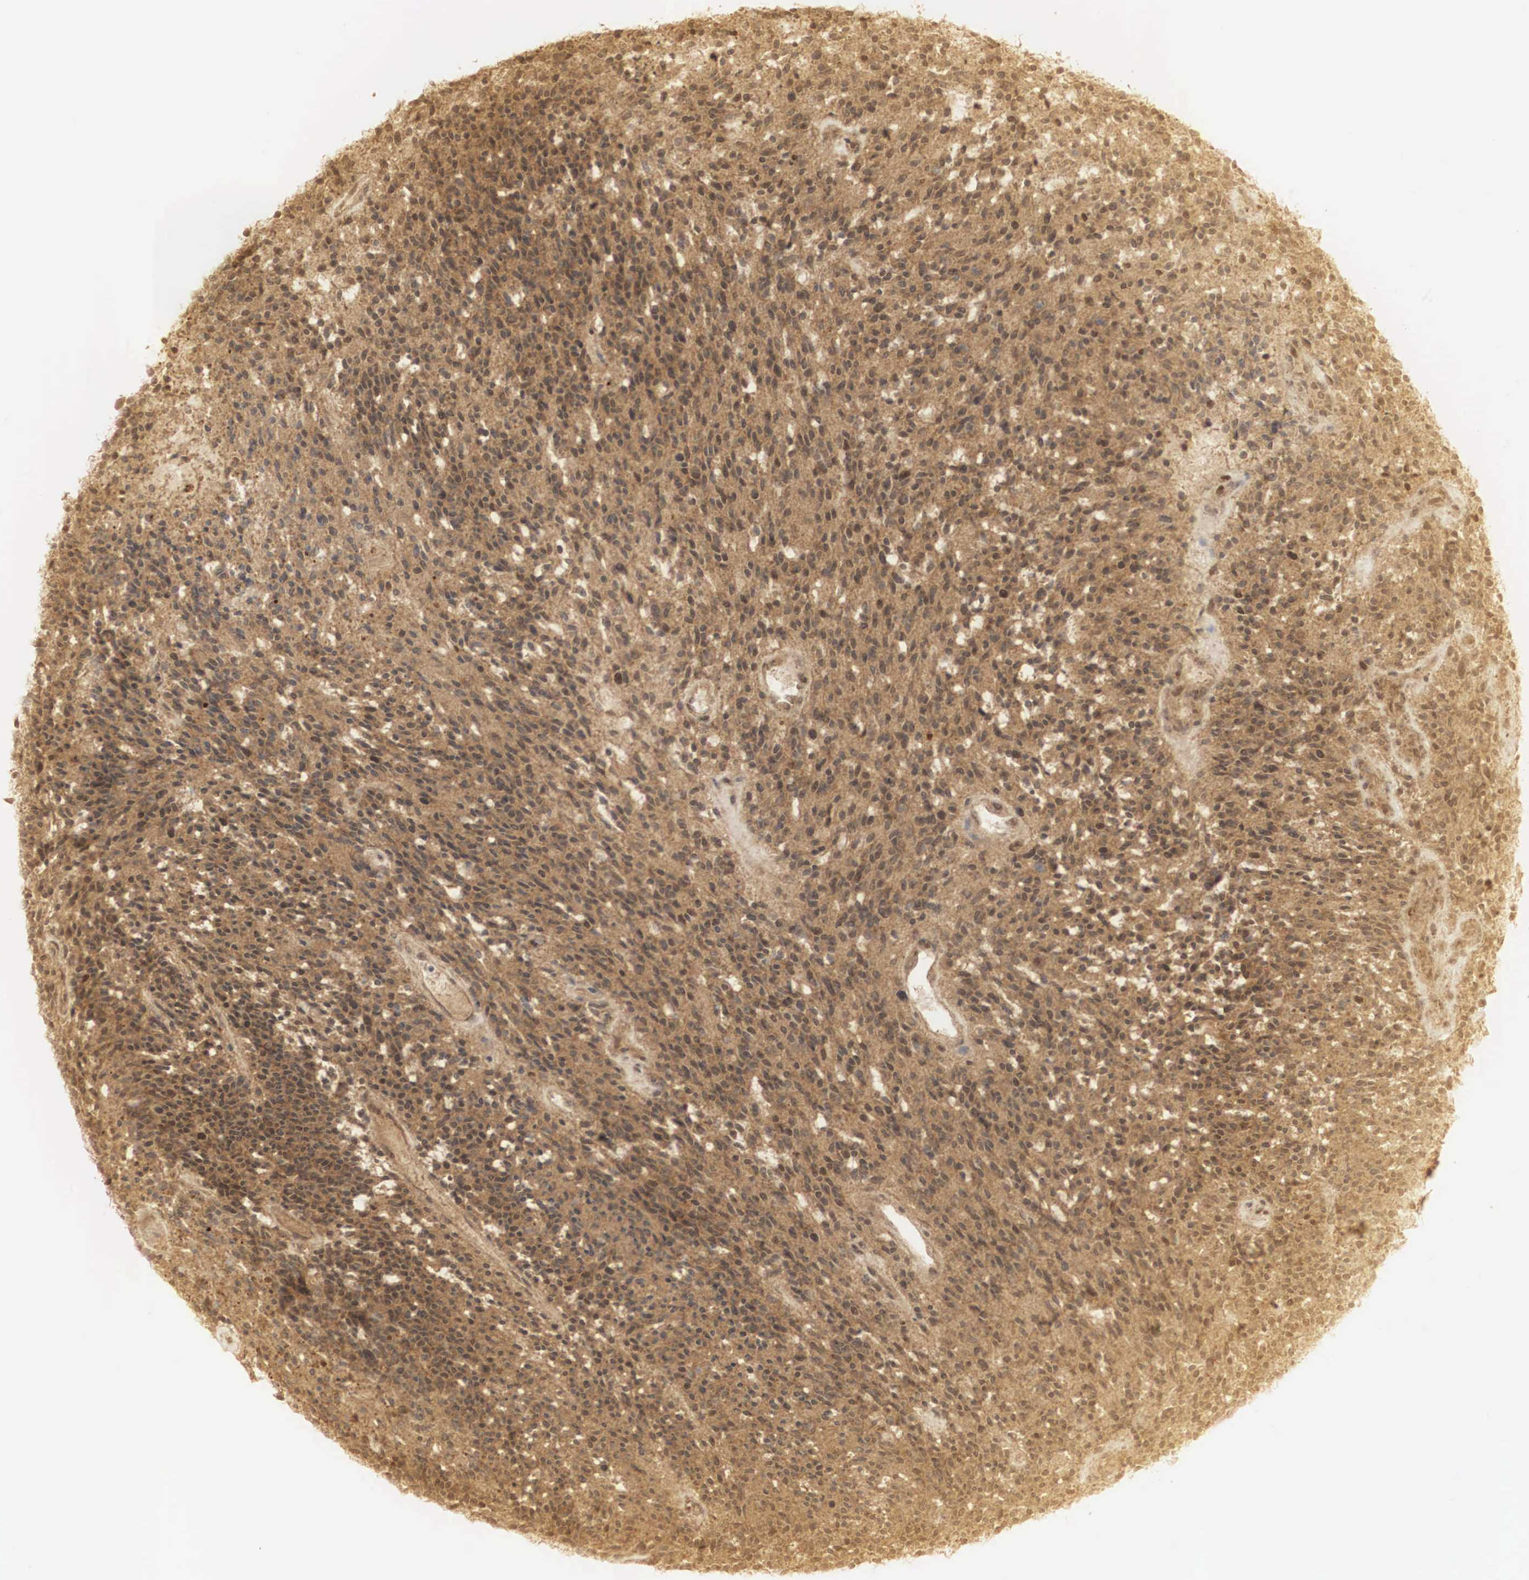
{"staining": {"intensity": "strong", "quantity": ">75%", "location": "cytoplasmic/membranous"}, "tissue": "glioma", "cell_type": "Tumor cells", "image_type": "cancer", "snomed": [{"axis": "morphology", "description": "Glioma, malignant, High grade"}, {"axis": "topography", "description": "Brain"}], "caption": "The image demonstrates immunohistochemical staining of glioma. There is strong cytoplasmic/membranous staining is identified in approximately >75% of tumor cells.", "gene": "RNF113A", "patient": {"sex": "female", "age": 13}}